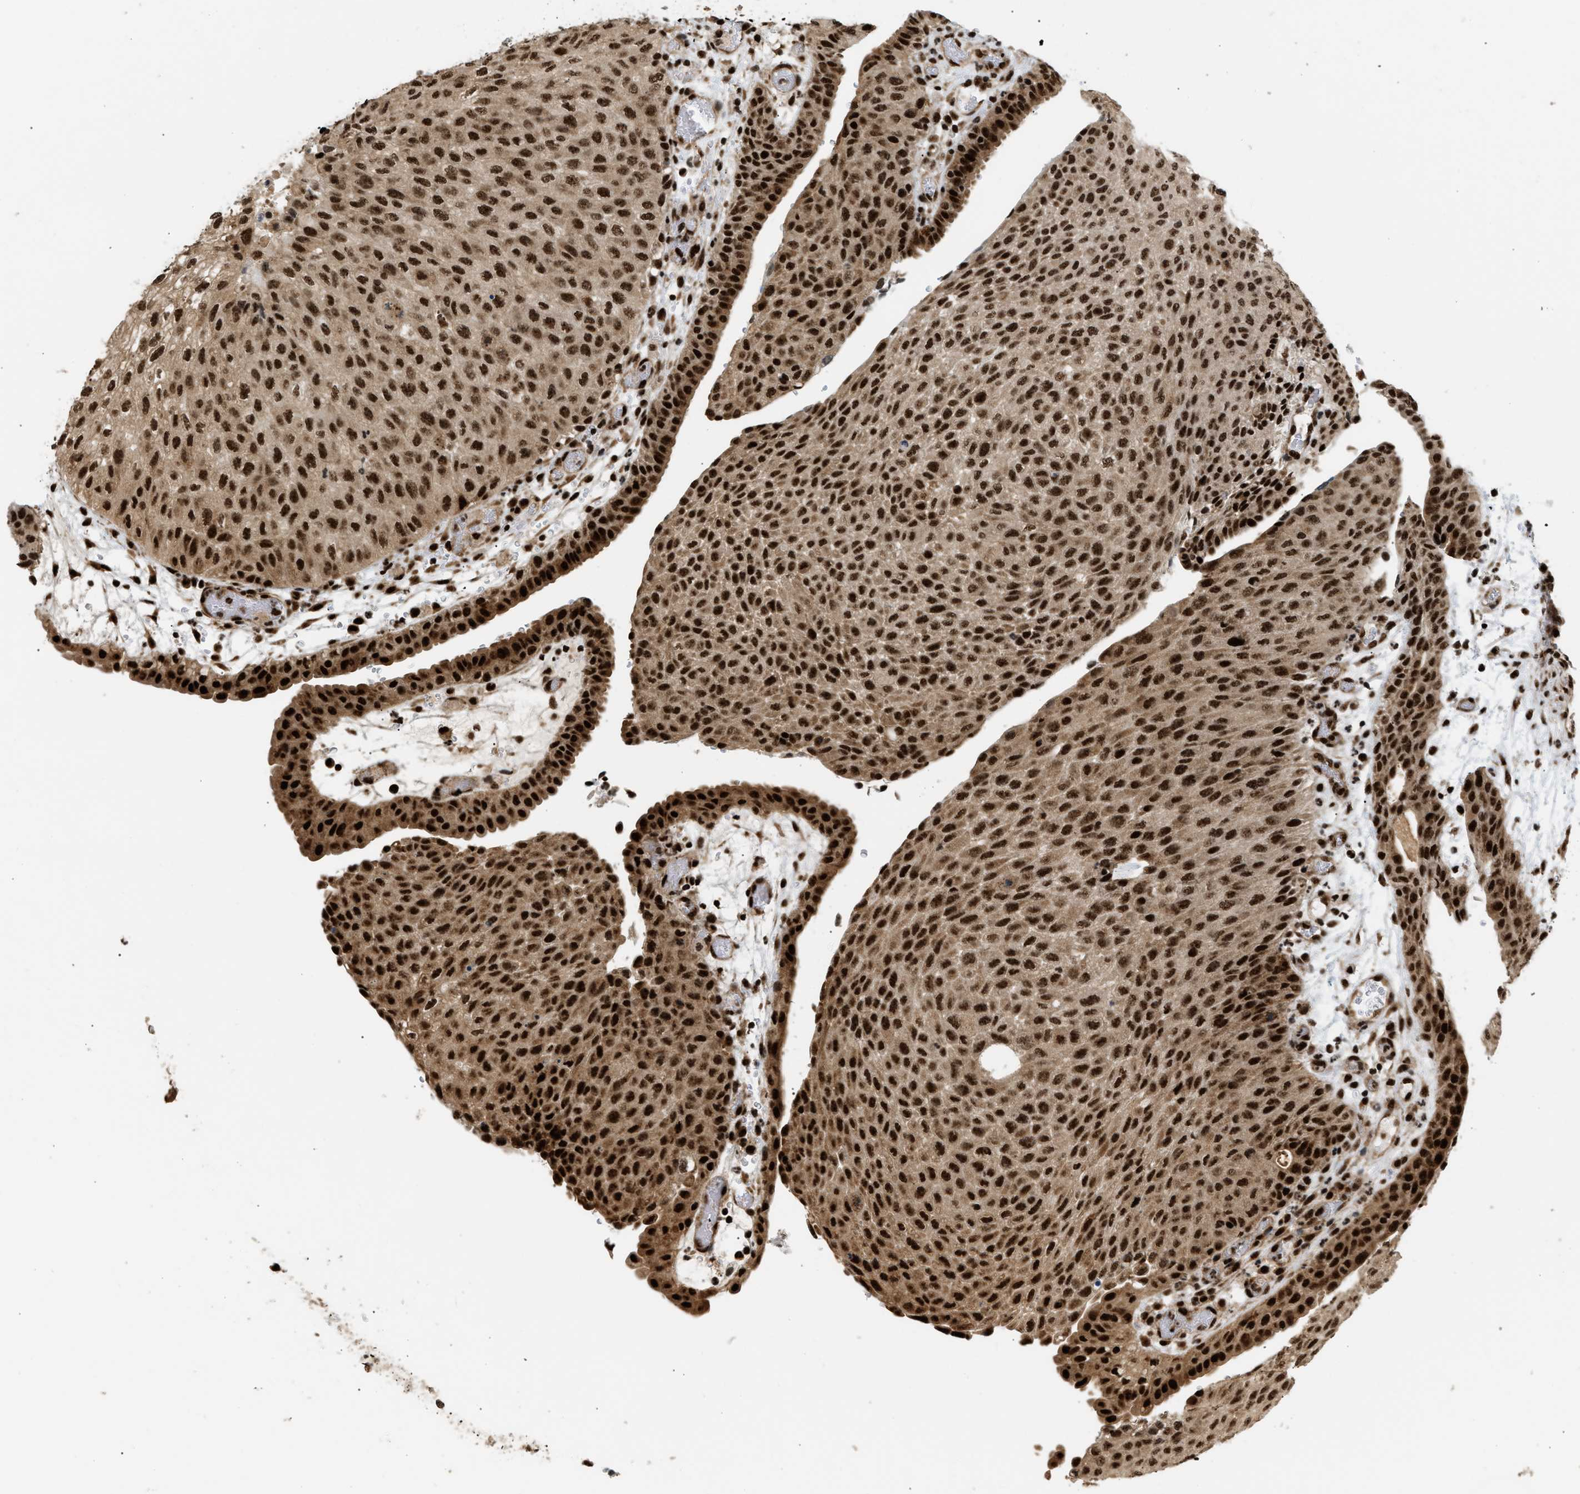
{"staining": {"intensity": "strong", "quantity": ">75%", "location": "cytoplasmic/membranous,nuclear"}, "tissue": "urothelial cancer", "cell_type": "Tumor cells", "image_type": "cancer", "snomed": [{"axis": "morphology", "description": "Urothelial carcinoma, Low grade"}, {"axis": "morphology", "description": "Urothelial carcinoma, High grade"}, {"axis": "topography", "description": "Urinary bladder"}], "caption": "Urothelial carcinoma (low-grade) tissue shows strong cytoplasmic/membranous and nuclear staining in approximately >75% of tumor cells, visualized by immunohistochemistry.", "gene": "RBM5", "patient": {"sex": "male", "age": 35}}